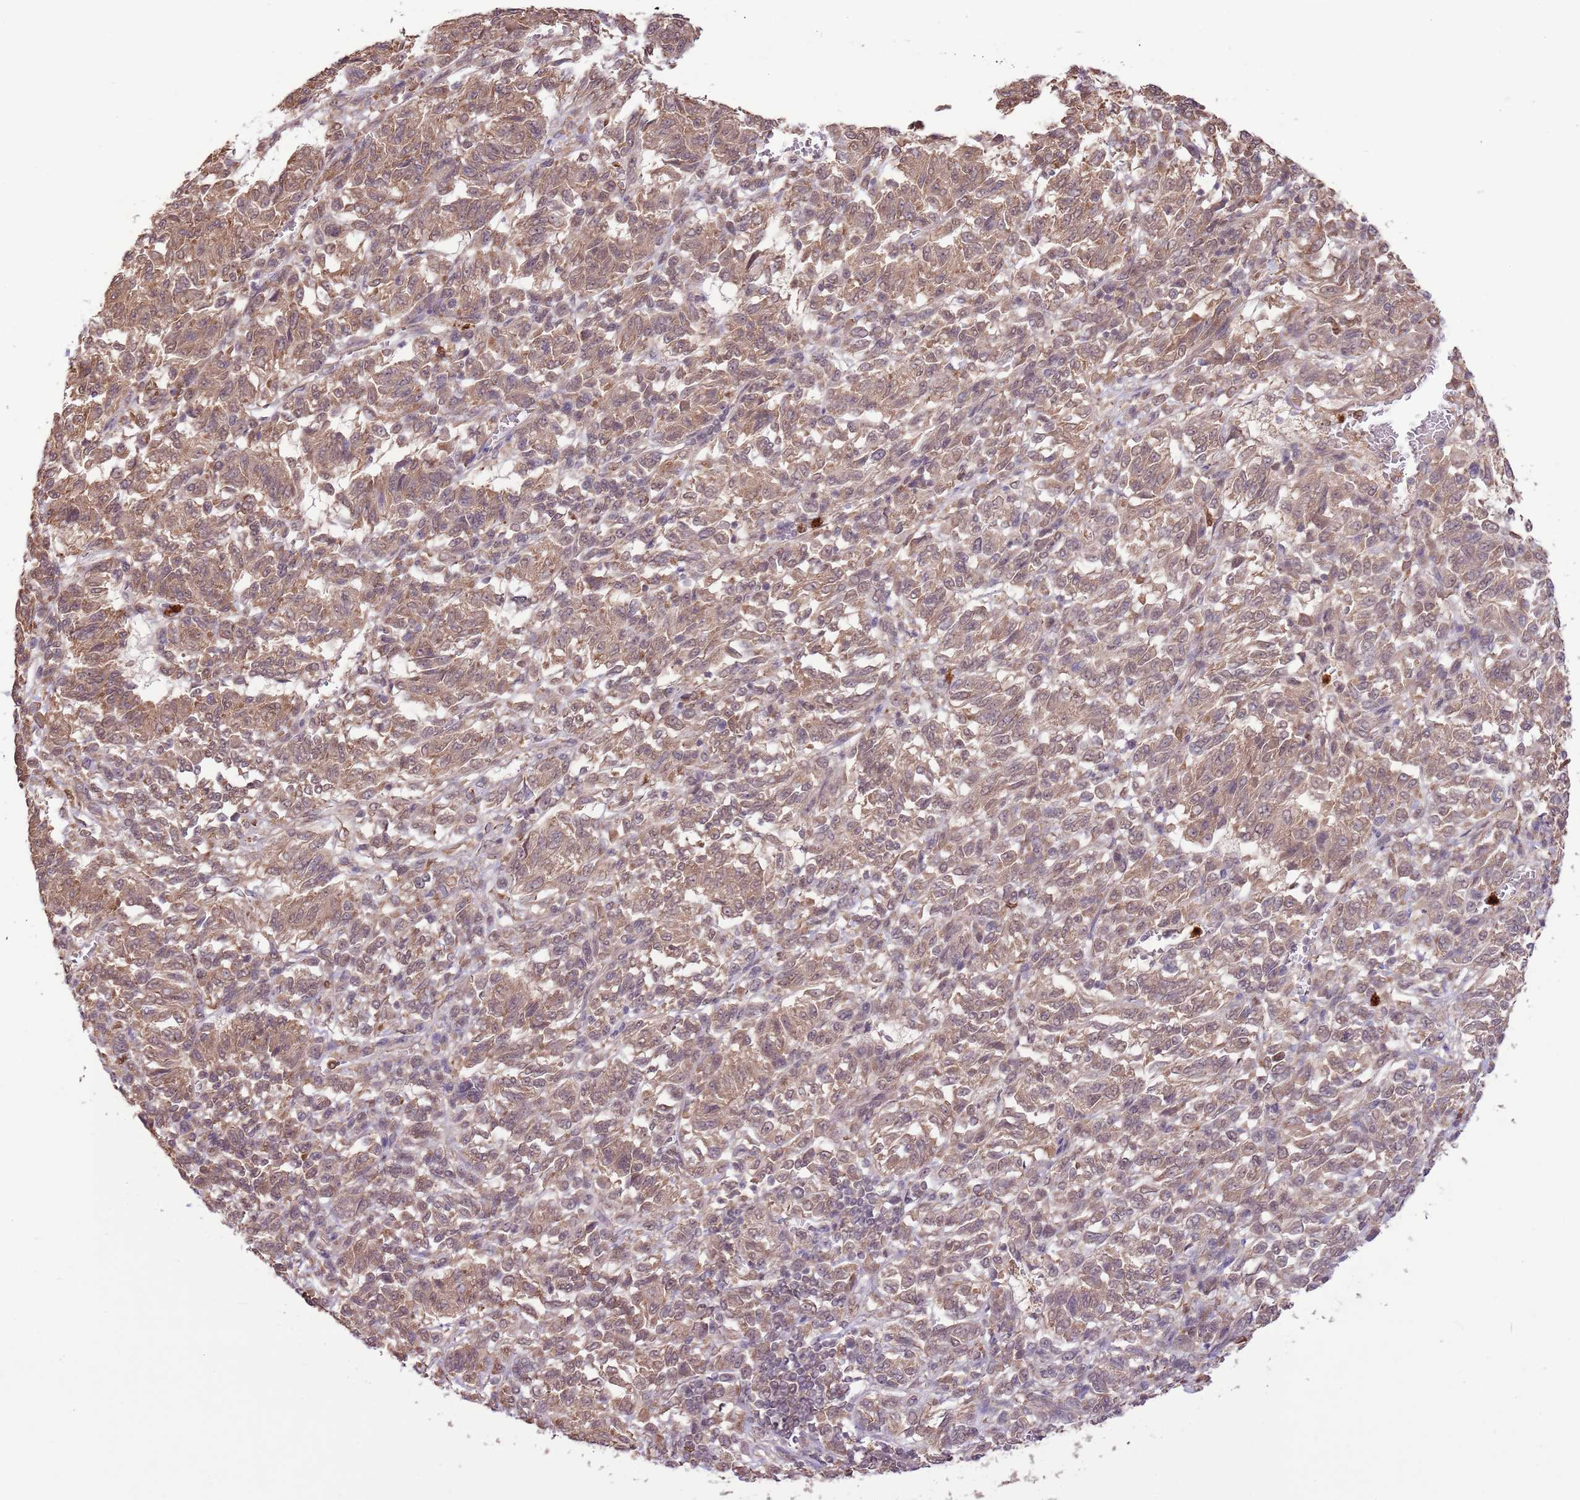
{"staining": {"intensity": "moderate", "quantity": ">75%", "location": "cytoplasmic/membranous,nuclear"}, "tissue": "melanoma", "cell_type": "Tumor cells", "image_type": "cancer", "snomed": [{"axis": "morphology", "description": "Malignant melanoma, Metastatic site"}, {"axis": "topography", "description": "Lung"}], "caption": "Malignant melanoma (metastatic site) tissue displays moderate cytoplasmic/membranous and nuclear staining in approximately >75% of tumor cells", "gene": "AMIGO1", "patient": {"sex": "male", "age": 64}}